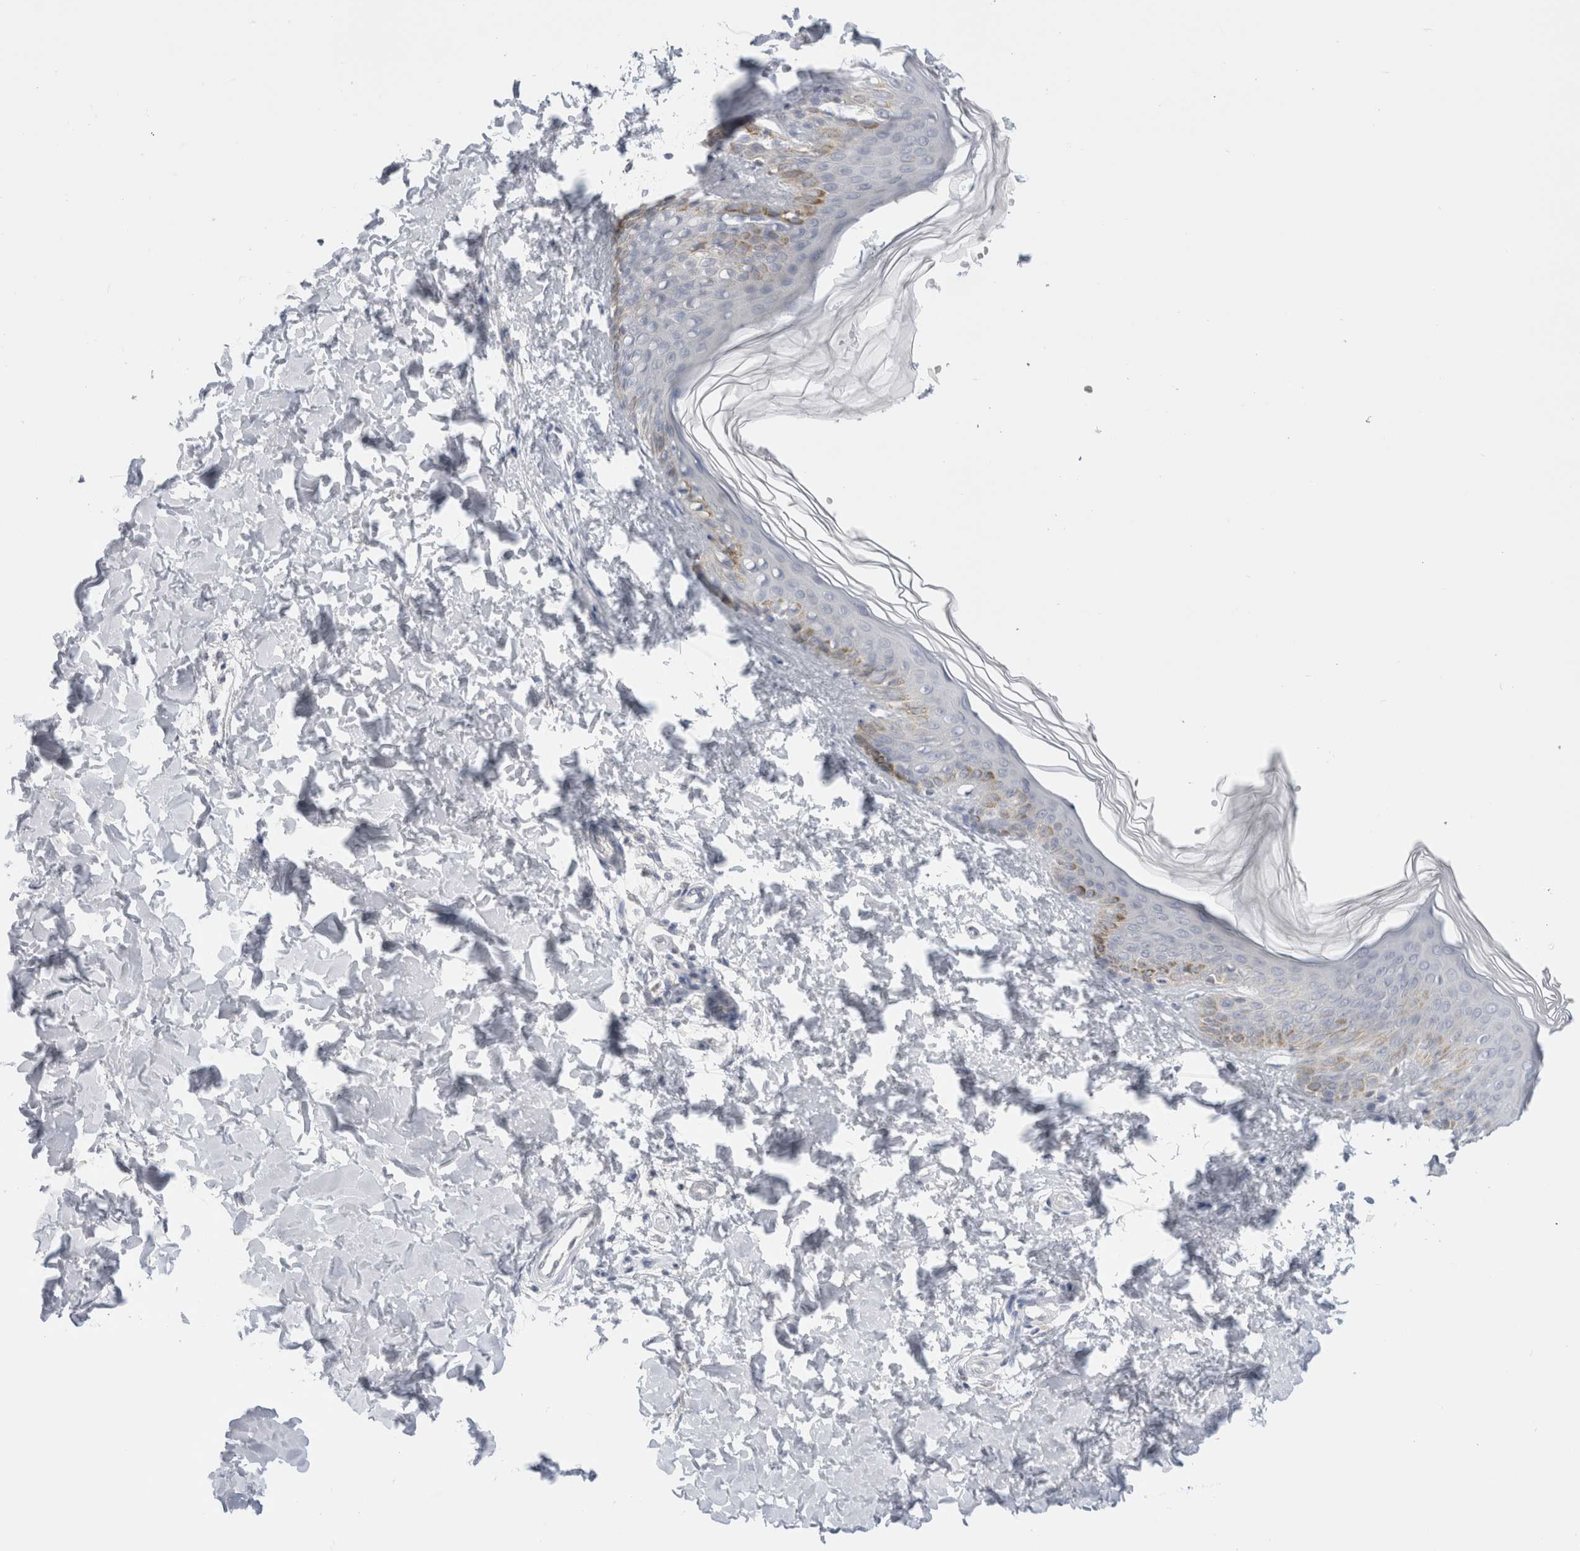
{"staining": {"intensity": "negative", "quantity": "none", "location": "none"}, "tissue": "skin", "cell_type": "Fibroblasts", "image_type": "normal", "snomed": [{"axis": "morphology", "description": "Normal tissue, NOS"}, {"axis": "morphology", "description": "Neoplasm, benign, NOS"}, {"axis": "topography", "description": "Skin"}, {"axis": "topography", "description": "Soft tissue"}], "caption": "Fibroblasts show no significant protein staining in benign skin. Nuclei are stained in blue.", "gene": "FAHD1", "patient": {"sex": "male", "age": 26}}